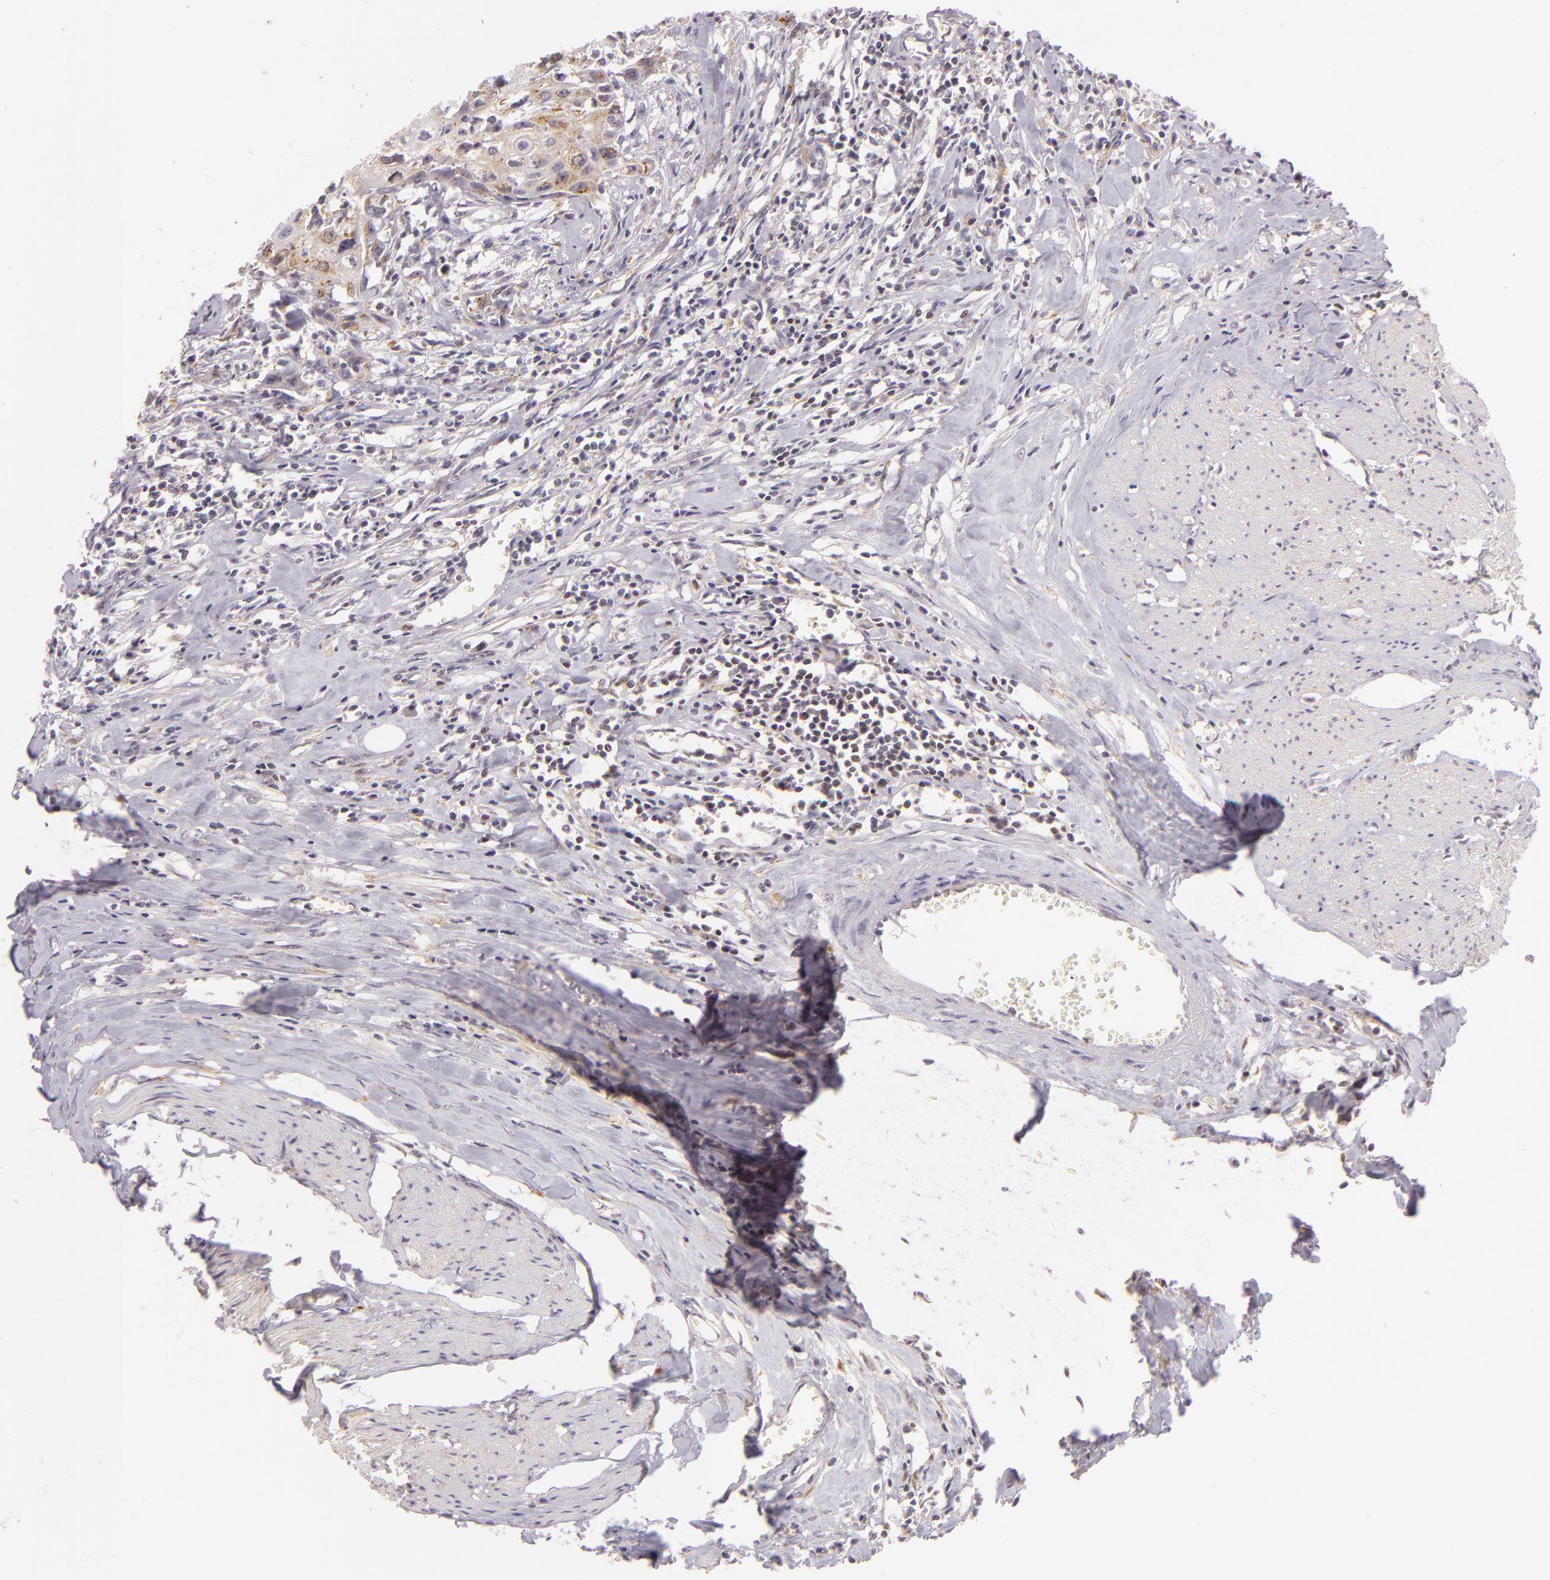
{"staining": {"intensity": "weak", "quantity": "25%-75%", "location": "cytoplasmic/membranous"}, "tissue": "urothelial cancer", "cell_type": "Tumor cells", "image_type": "cancer", "snomed": [{"axis": "morphology", "description": "Urothelial carcinoma, High grade"}, {"axis": "topography", "description": "Urinary bladder"}], "caption": "Human urothelial carcinoma (high-grade) stained with a brown dye displays weak cytoplasmic/membranous positive staining in approximately 25%-75% of tumor cells.", "gene": "IMPDH1", "patient": {"sex": "male", "age": 54}}